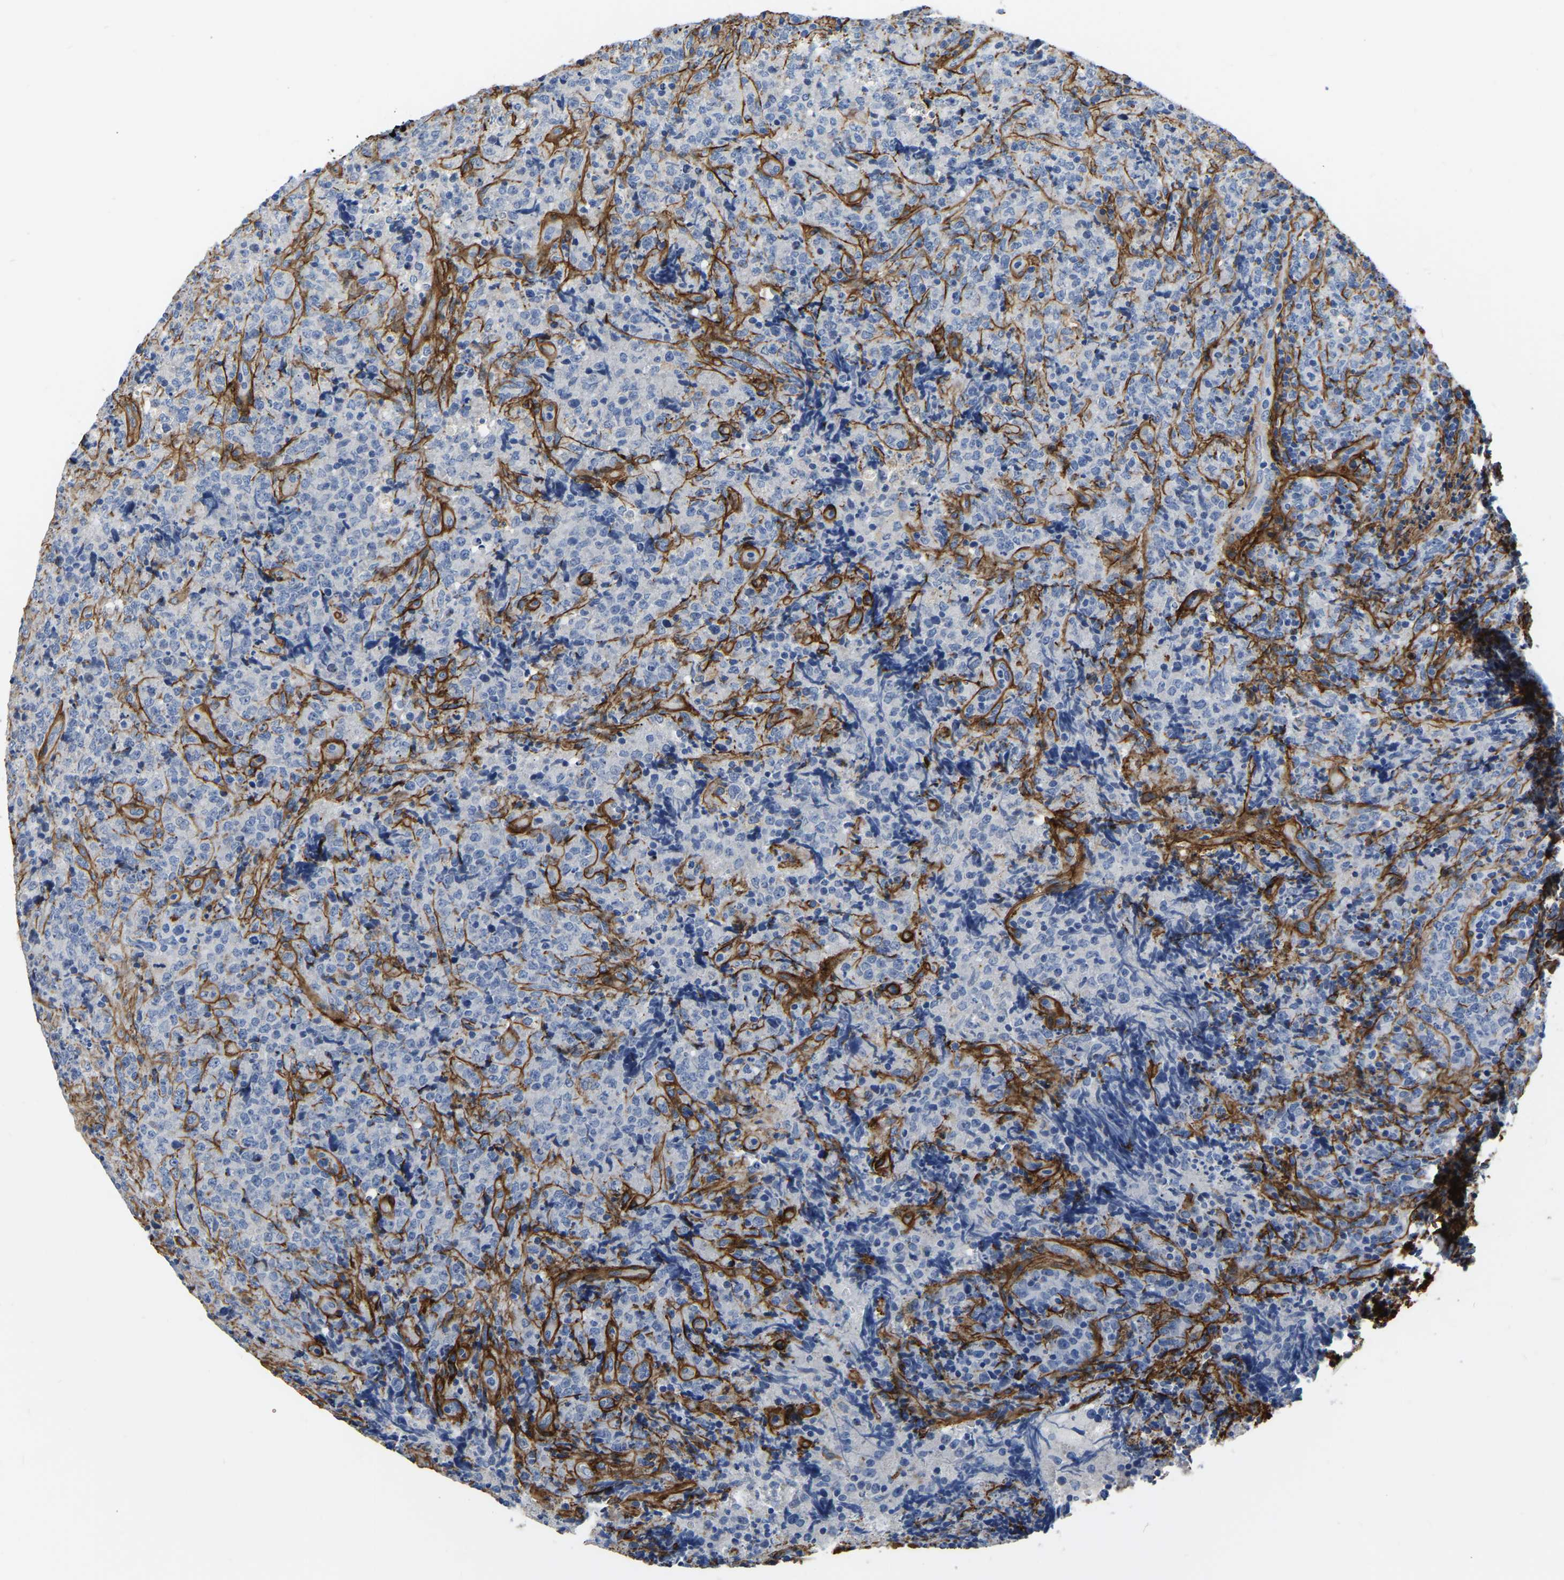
{"staining": {"intensity": "negative", "quantity": "none", "location": "none"}, "tissue": "lymphoma", "cell_type": "Tumor cells", "image_type": "cancer", "snomed": [{"axis": "morphology", "description": "Malignant lymphoma, non-Hodgkin's type, High grade"}, {"axis": "topography", "description": "Tonsil"}], "caption": "Tumor cells show no significant protein positivity in lymphoma. (Stains: DAB IHC with hematoxylin counter stain, Microscopy: brightfield microscopy at high magnification).", "gene": "COL6A1", "patient": {"sex": "female", "age": 36}}